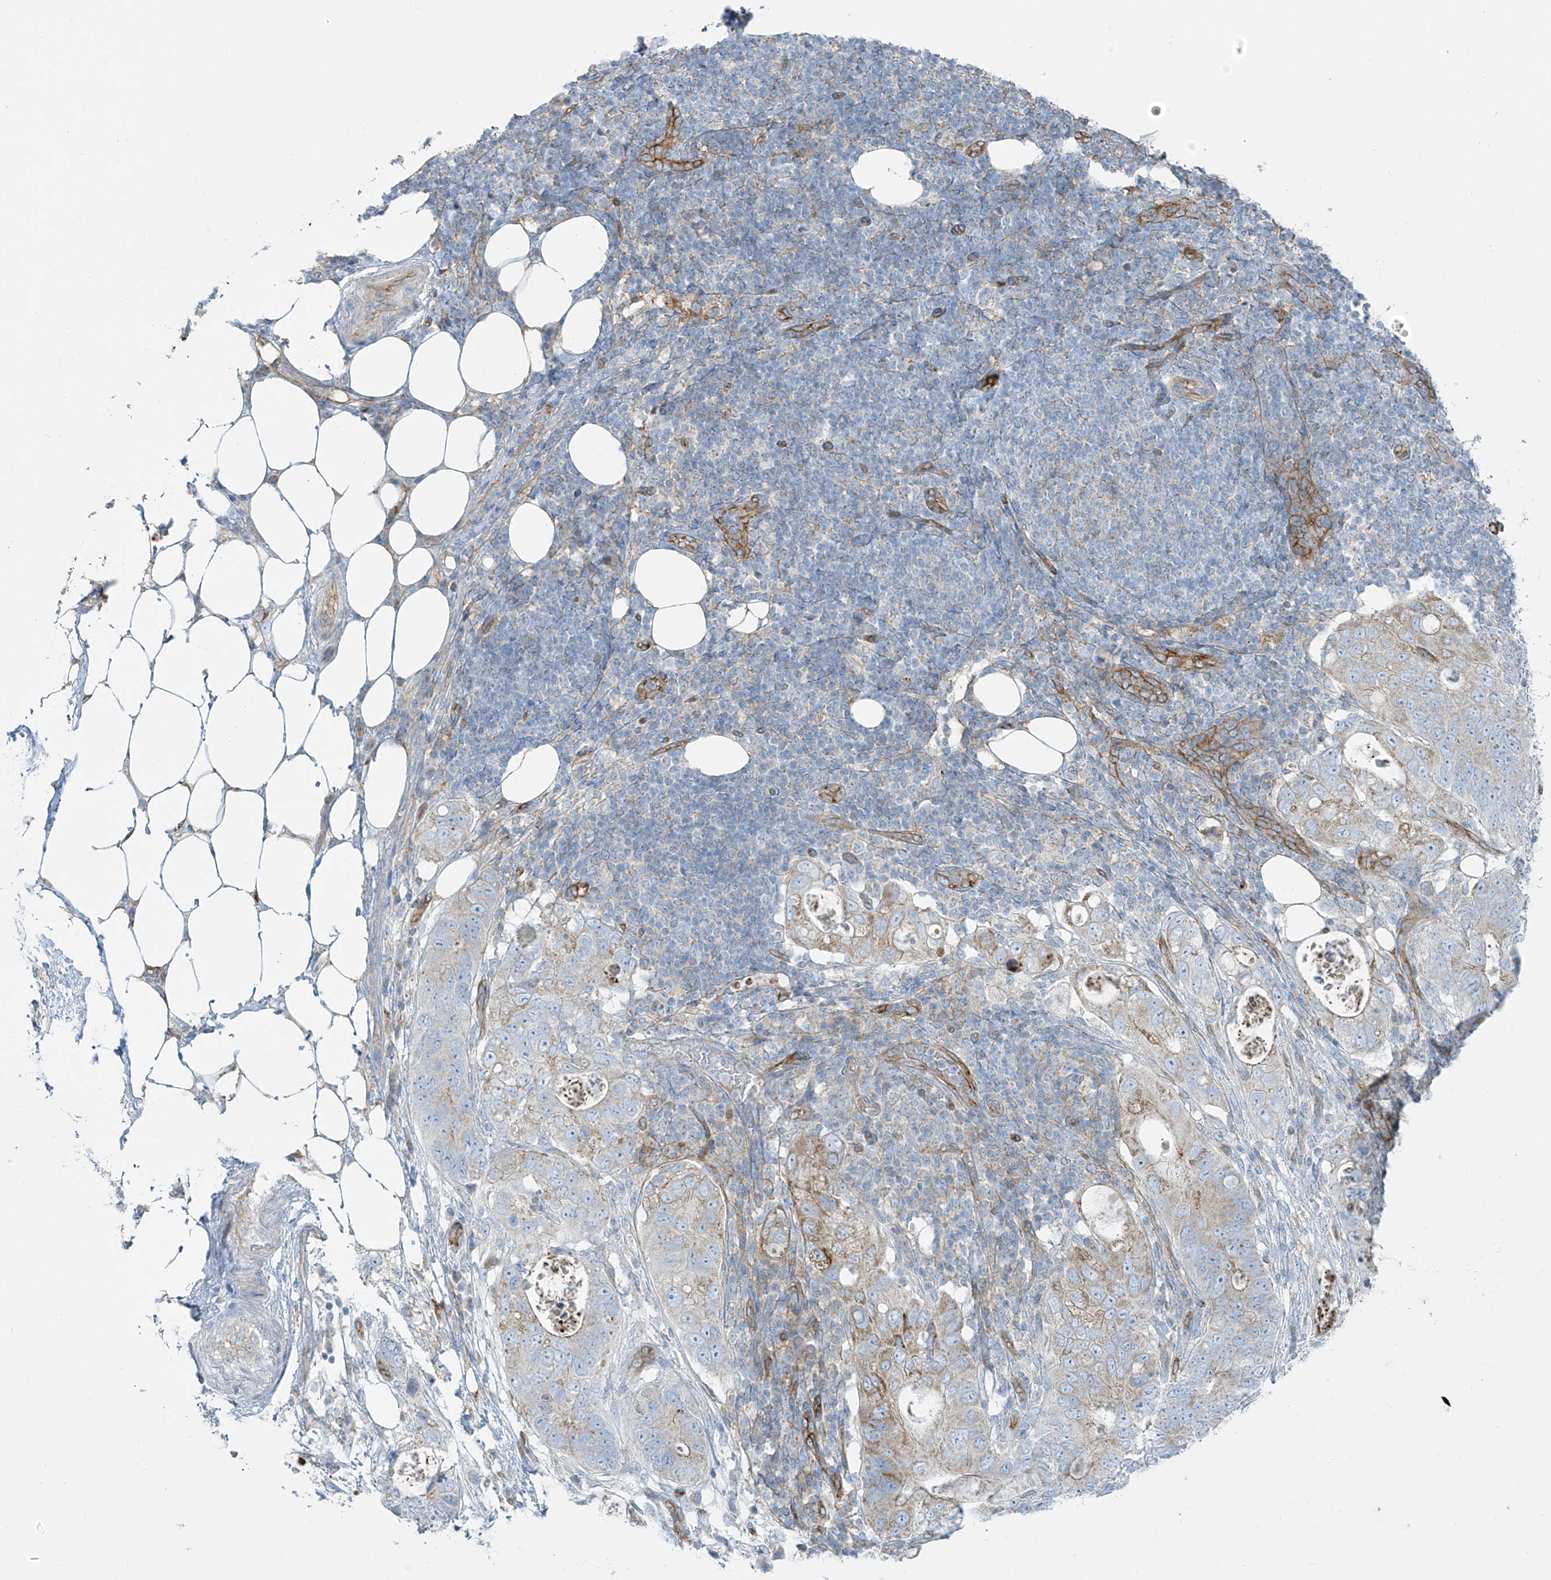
{"staining": {"intensity": "weak", "quantity": "25%-75%", "location": "cytoplasmic/membranous"}, "tissue": "stomach cancer", "cell_type": "Tumor cells", "image_type": "cancer", "snomed": [{"axis": "morphology", "description": "Adenocarcinoma, NOS"}, {"axis": "topography", "description": "Stomach"}], "caption": "IHC image of neoplastic tissue: stomach cancer stained using immunohistochemistry demonstrates low levels of weak protein expression localized specifically in the cytoplasmic/membranous of tumor cells, appearing as a cytoplasmic/membranous brown color.", "gene": "VAMP5", "patient": {"sex": "female", "age": 89}}